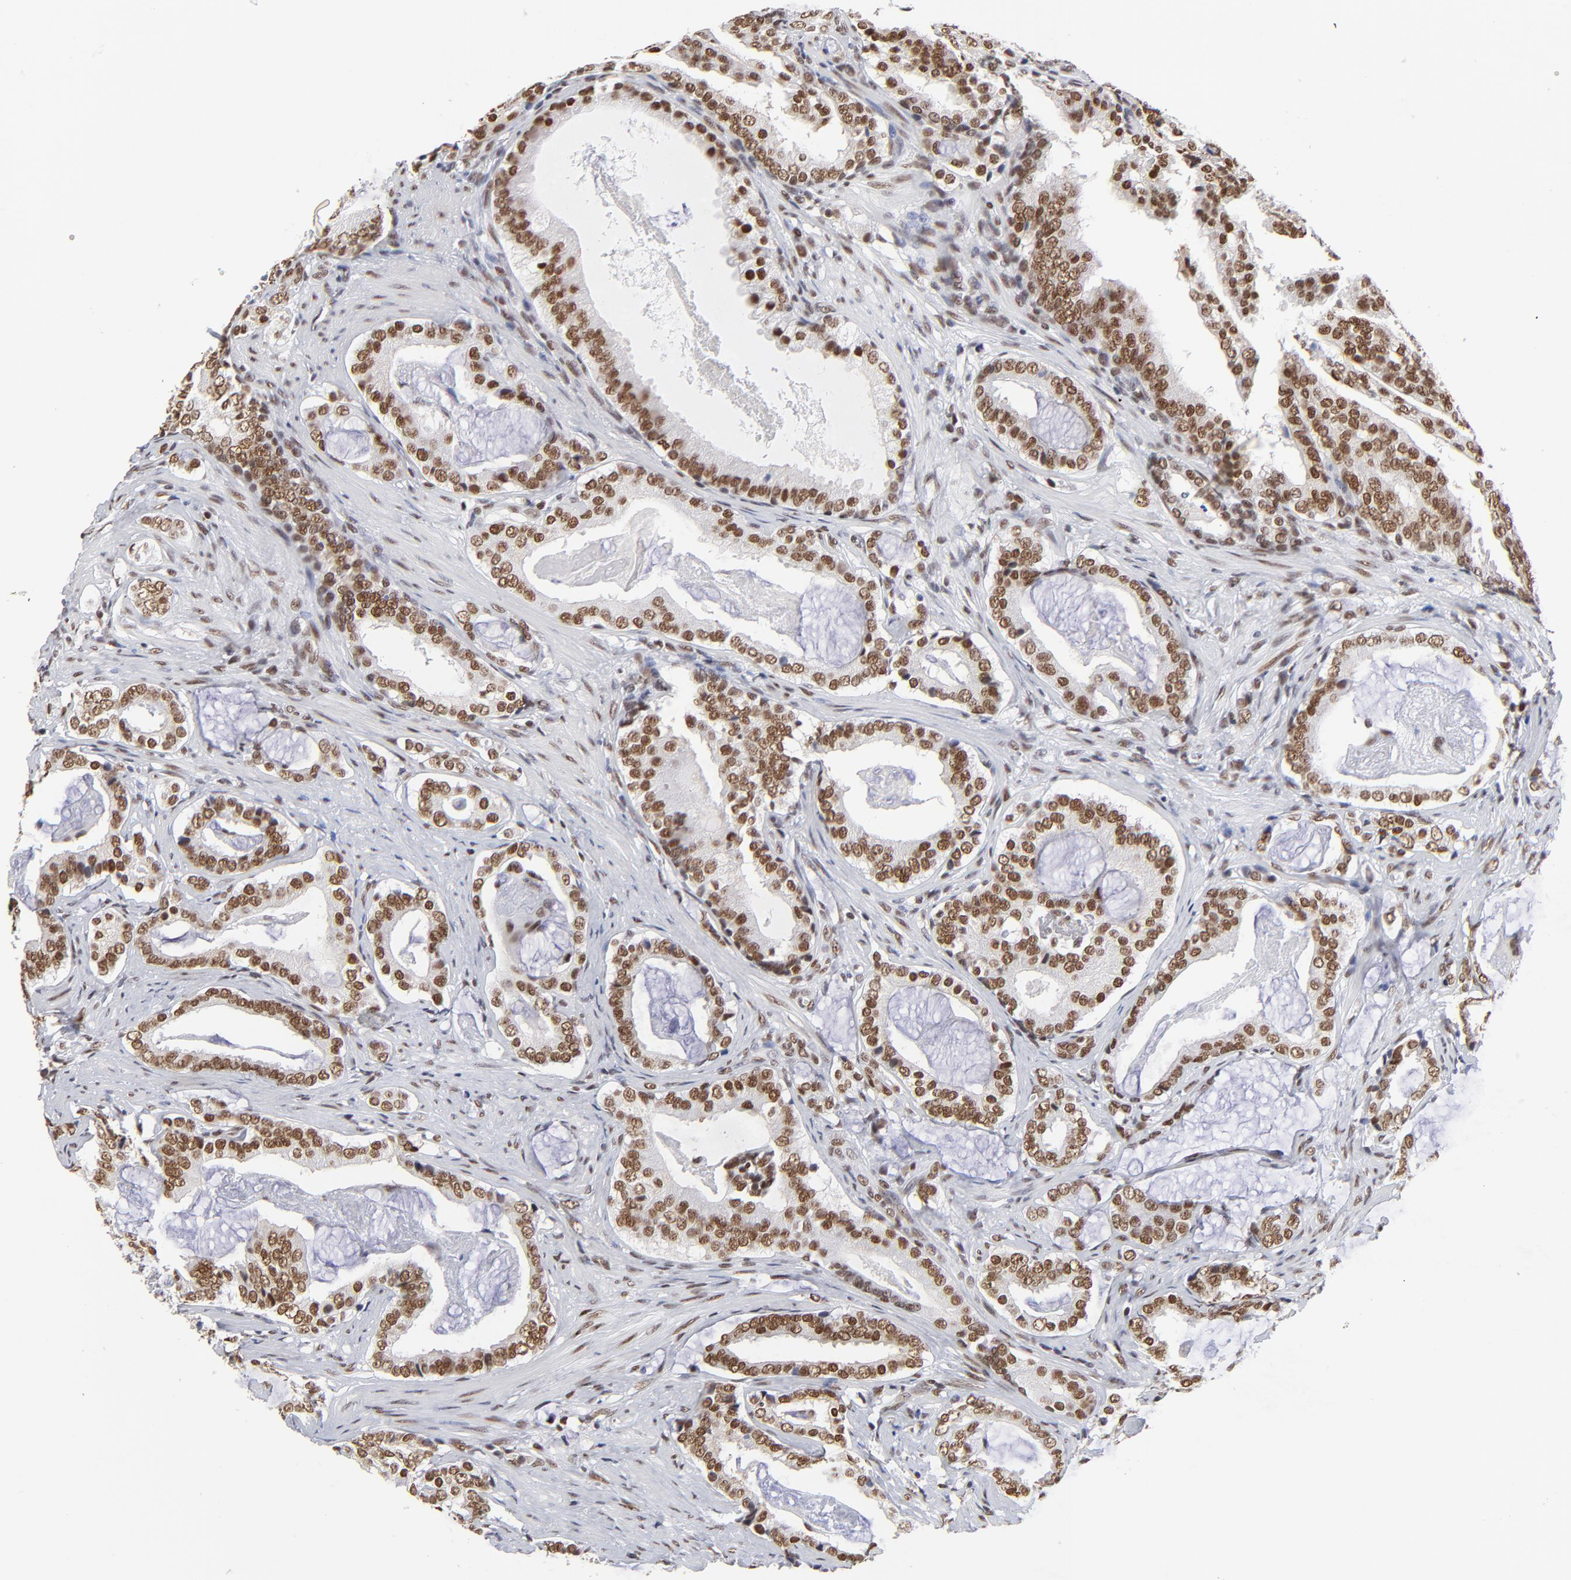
{"staining": {"intensity": "strong", "quantity": ">75%", "location": "nuclear"}, "tissue": "prostate cancer", "cell_type": "Tumor cells", "image_type": "cancer", "snomed": [{"axis": "morphology", "description": "Adenocarcinoma, Low grade"}, {"axis": "topography", "description": "Prostate"}], "caption": "Tumor cells demonstrate high levels of strong nuclear staining in approximately >75% of cells in prostate low-grade adenocarcinoma. The staining was performed using DAB to visualize the protein expression in brown, while the nuclei were stained in blue with hematoxylin (Magnification: 20x).", "gene": "ZMYM3", "patient": {"sex": "male", "age": 59}}